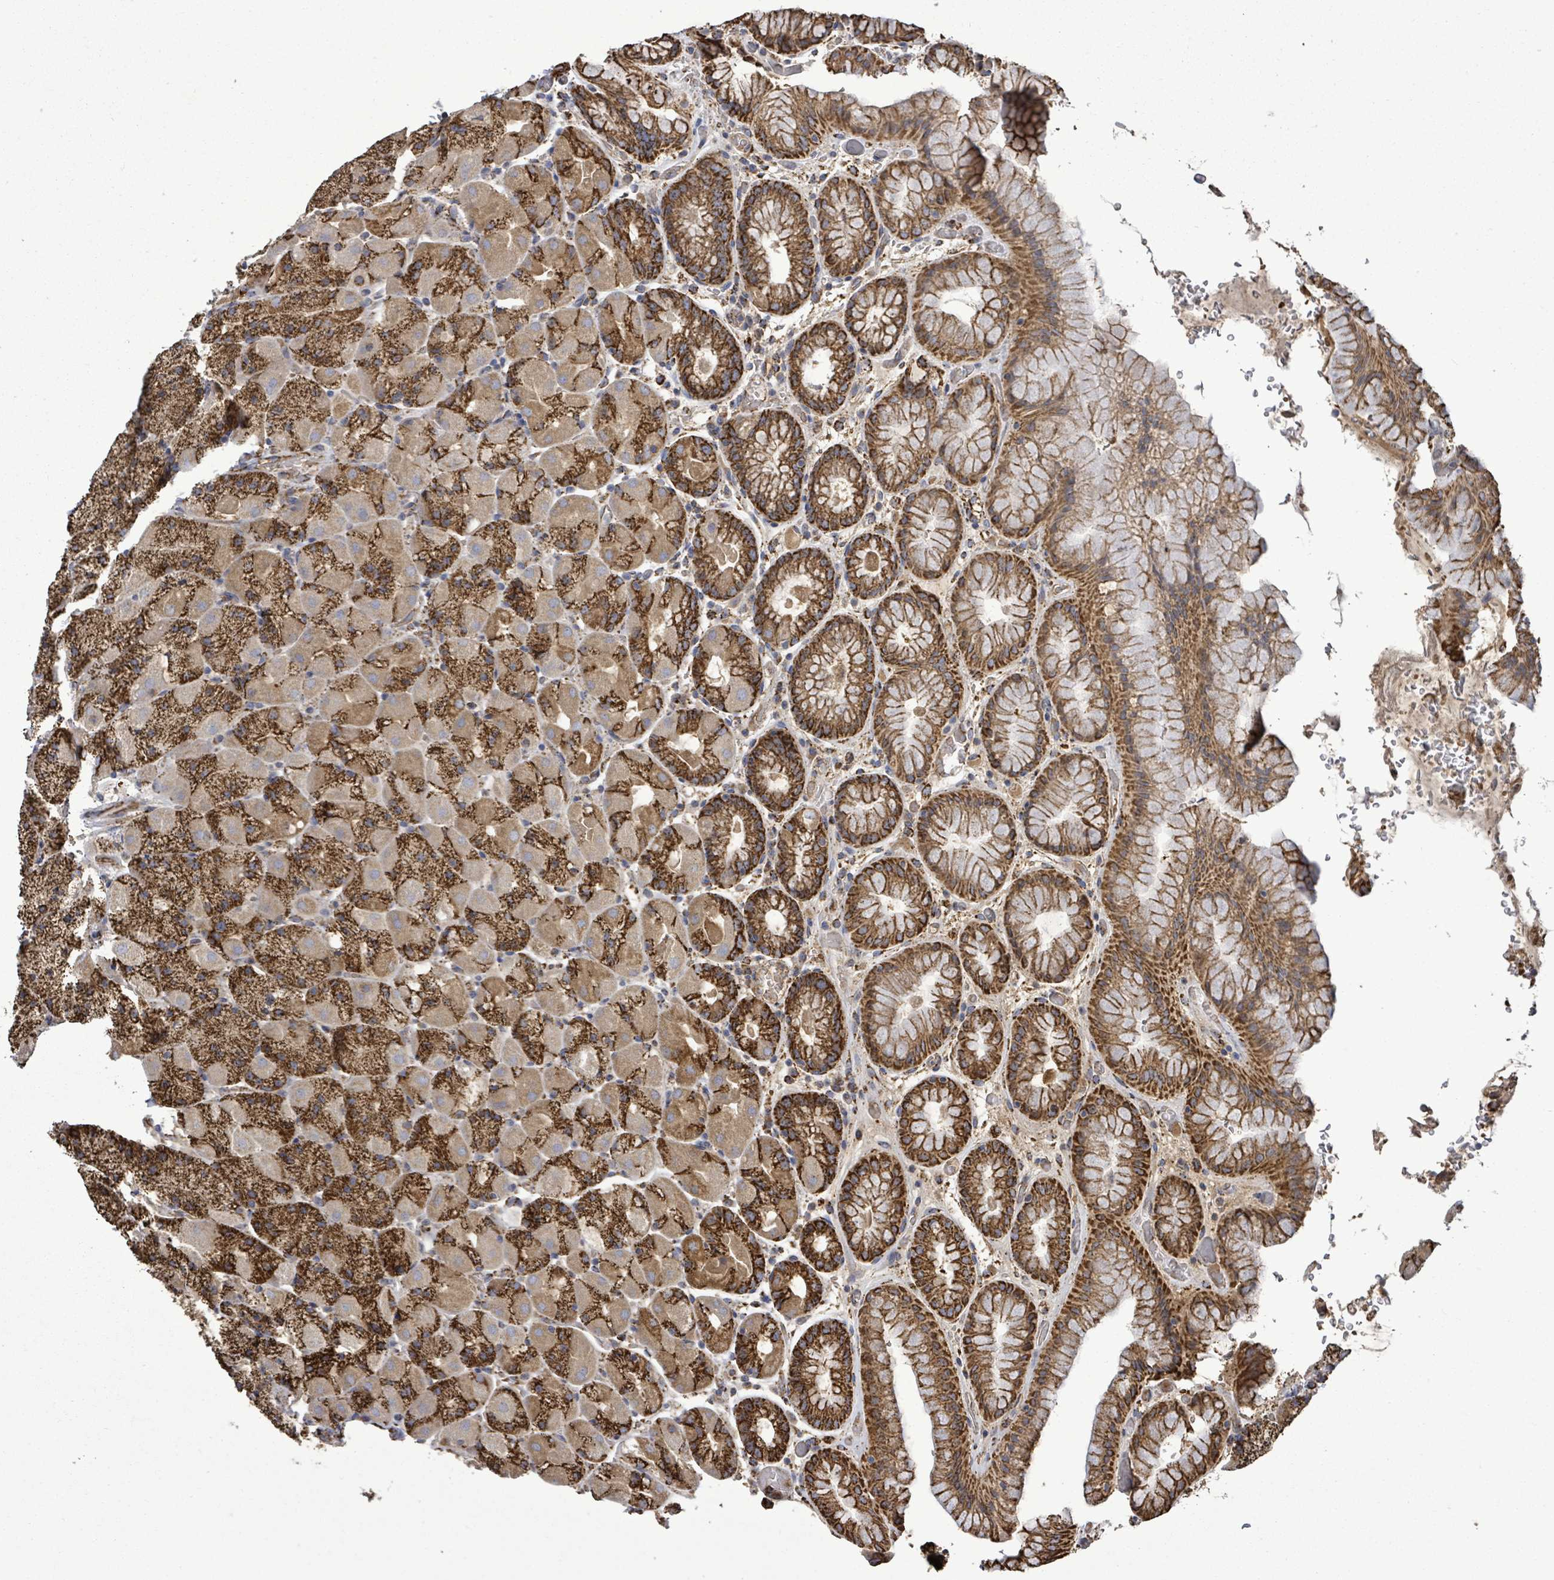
{"staining": {"intensity": "strong", "quantity": ">75%", "location": "cytoplasmic/membranous"}, "tissue": "stomach", "cell_type": "Glandular cells", "image_type": "normal", "snomed": [{"axis": "morphology", "description": "Normal tissue, NOS"}, {"axis": "topography", "description": "Stomach, upper"}, {"axis": "topography", "description": "Stomach, lower"}], "caption": "The immunohistochemical stain highlights strong cytoplasmic/membranous positivity in glandular cells of benign stomach. (DAB (3,3'-diaminobenzidine) IHC, brown staining for protein, blue staining for nuclei).", "gene": "MTMR12", "patient": {"sex": "male", "age": 67}}